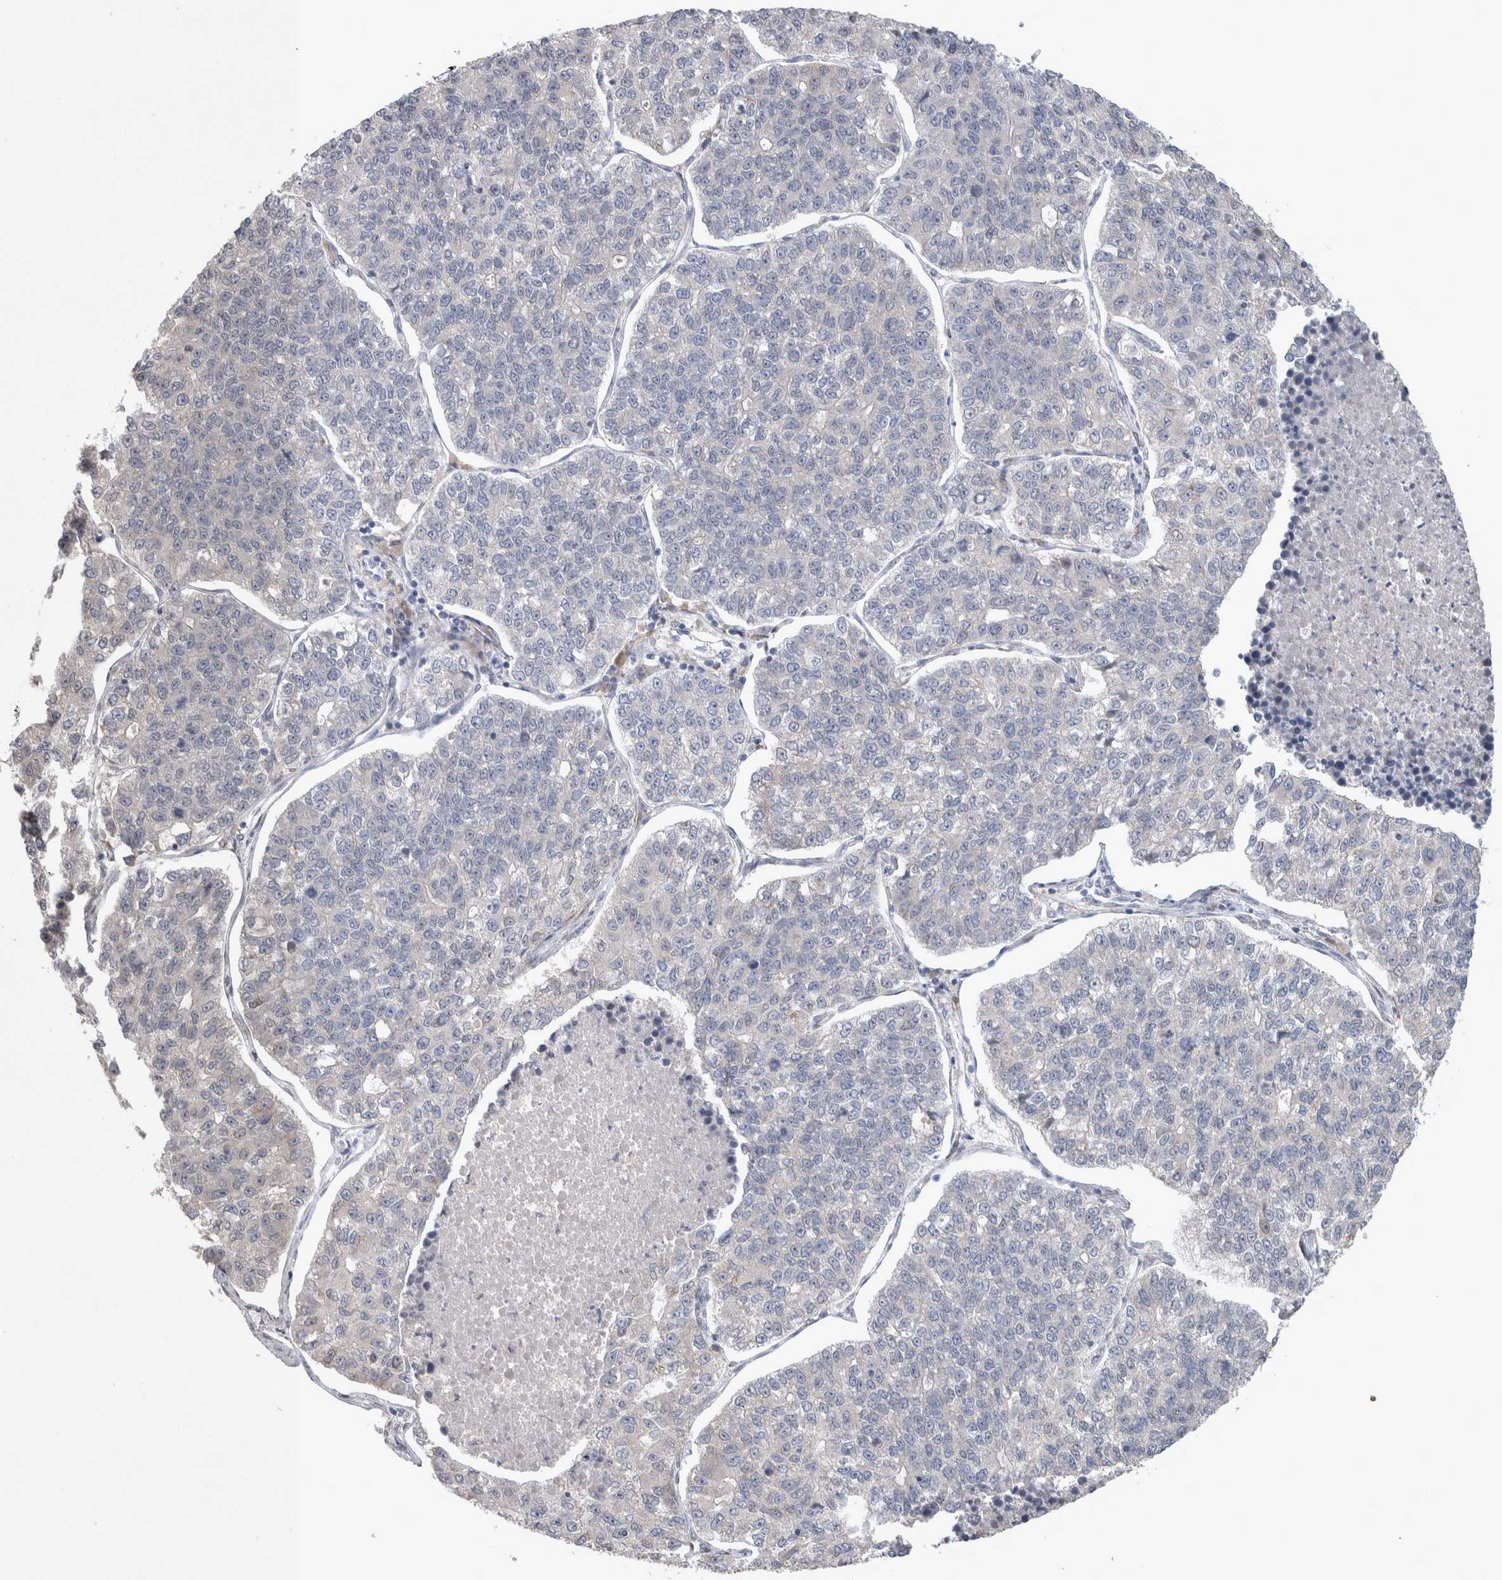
{"staining": {"intensity": "negative", "quantity": "none", "location": "none"}, "tissue": "lung cancer", "cell_type": "Tumor cells", "image_type": "cancer", "snomed": [{"axis": "morphology", "description": "Adenocarcinoma, NOS"}, {"axis": "topography", "description": "Lung"}], "caption": "Adenocarcinoma (lung) stained for a protein using immunohistochemistry displays no staining tumor cells.", "gene": "CUL2", "patient": {"sex": "male", "age": 49}}